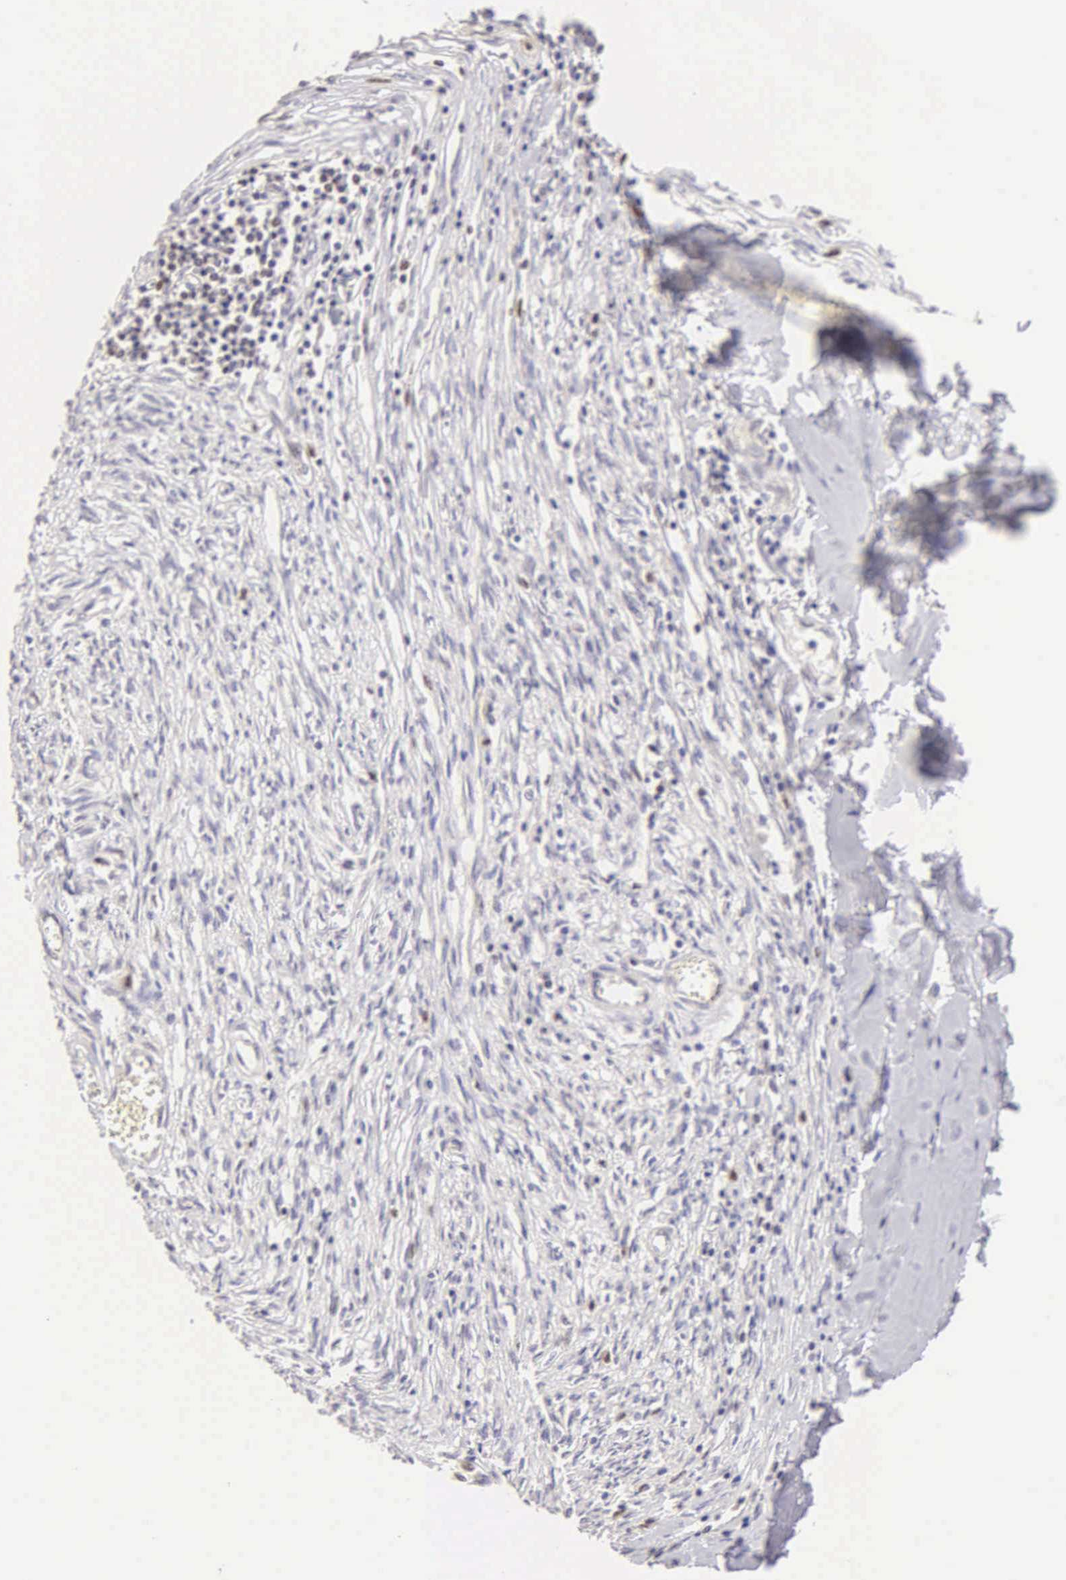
{"staining": {"intensity": "negative", "quantity": "none", "location": "none"}, "tissue": "adipose tissue", "cell_type": "Adipocytes", "image_type": "normal", "snomed": [{"axis": "morphology", "description": "Normal tissue, NOS"}, {"axis": "morphology", "description": "Sarcoma, NOS"}, {"axis": "topography", "description": "Skin"}, {"axis": "topography", "description": "Soft tissue"}], "caption": "An immunohistochemistry (IHC) photomicrograph of benign adipose tissue is shown. There is no staining in adipocytes of adipose tissue. Brightfield microscopy of immunohistochemistry stained with DAB (3,3'-diaminobenzidine) (brown) and hematoxylin (blue), captured at high magnification.", "gene": "MKI67", "patient": {"sex": "female", "age": 51}}